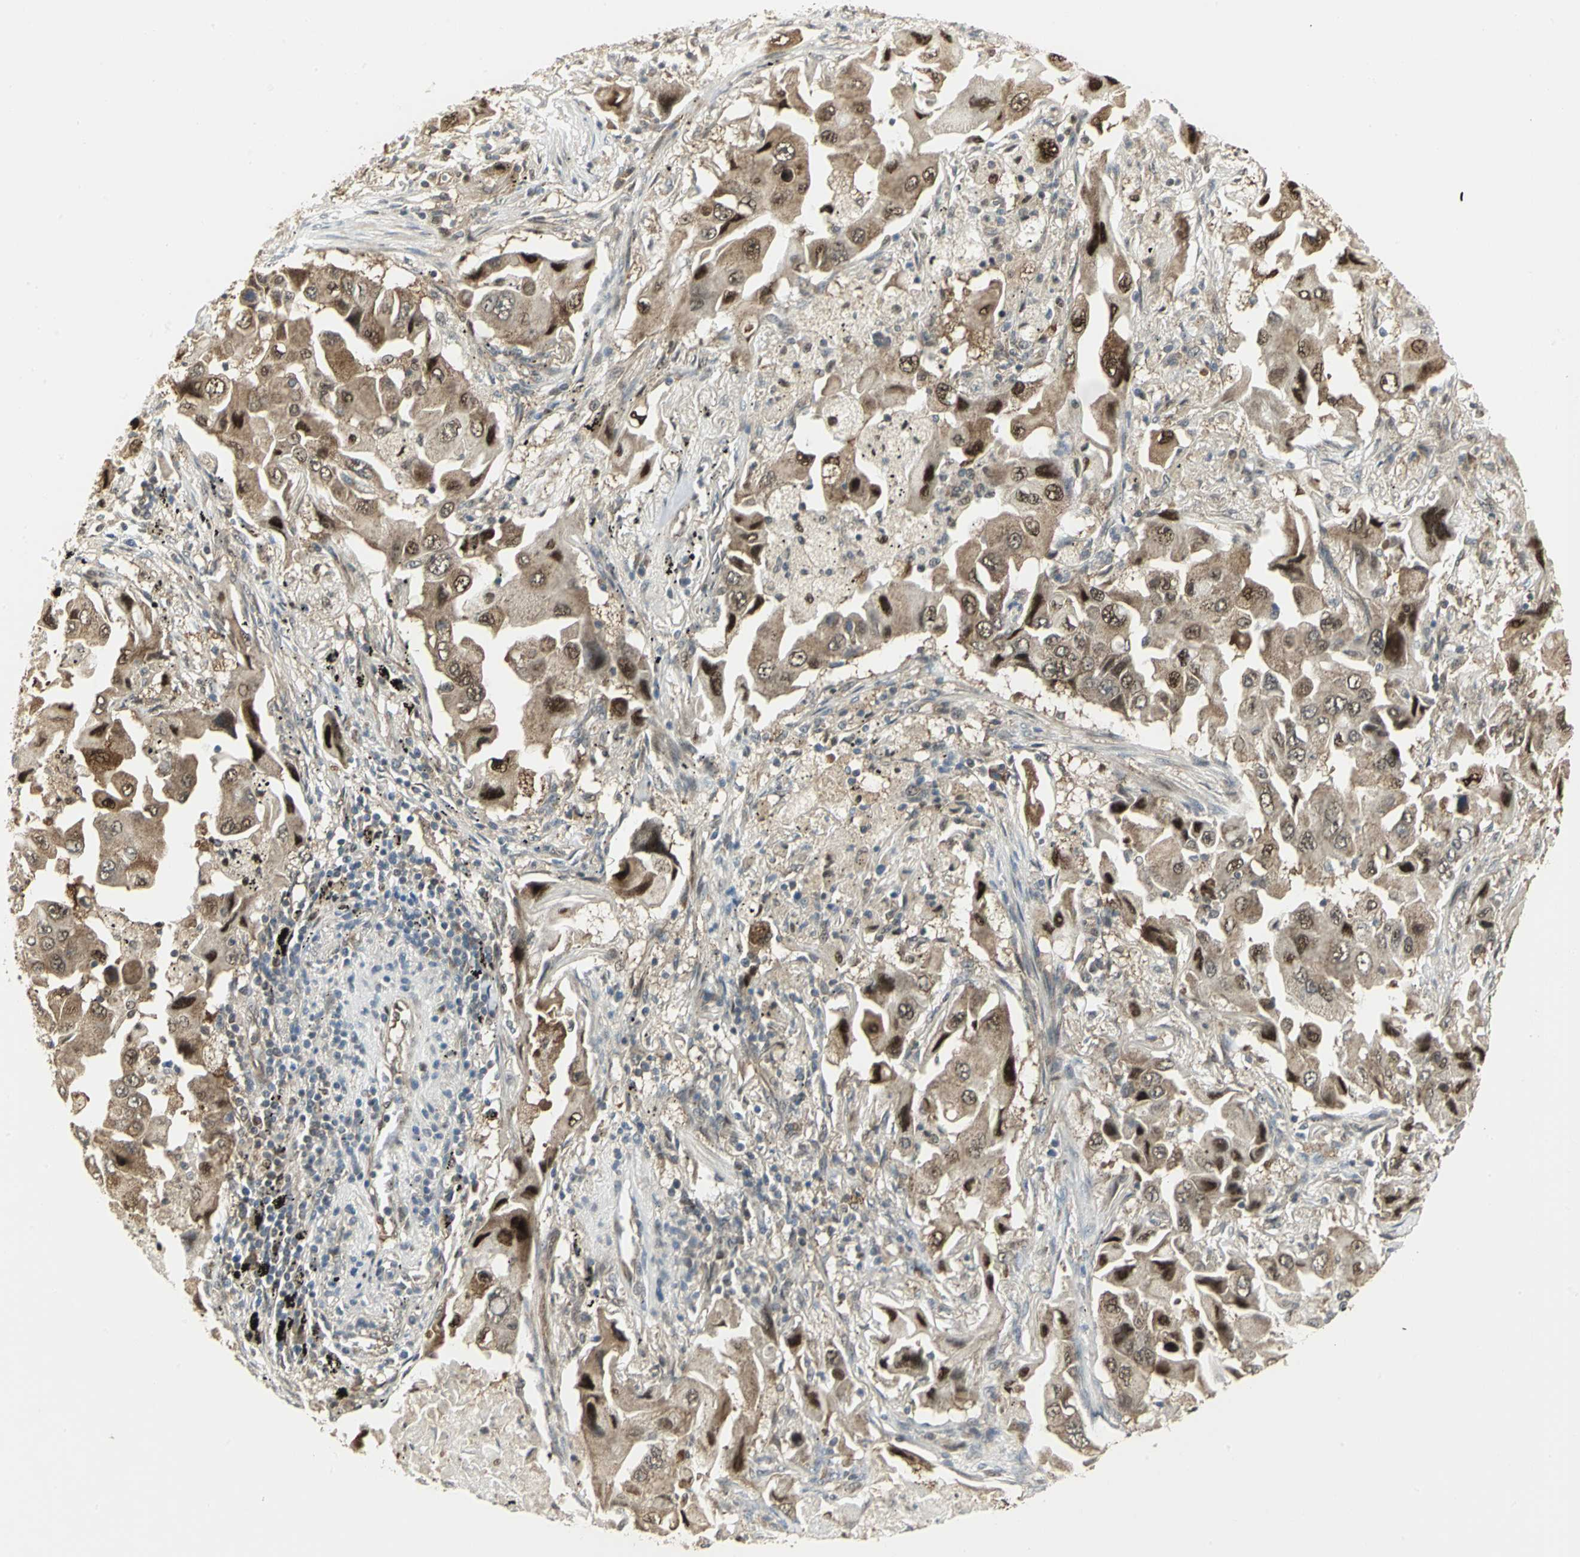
{"staining": {"intensity": "moderate", "quantity": ">75%", "location": "cytoplasmic/membranous,nuclear"}, "tissue": "lung cancer", "cell_type": "Tumor cells", "image_type": "cancer", "snomed": [{"axis": "morphology", "description": "Adenocarcinoma, NOS"}, {"axis": "topography", "description": "Lung"}], "caption": "This histopathology image demonstrates immunohistochemistry (IHC) staining of lung cancer (adenocarcinoma), with medium moderate cytoplasmic/membranous and nuclear positivity in about >75% of tumor cells.", "gene": "PSMC4", "patient": {"sex": "female", "age": 65}}